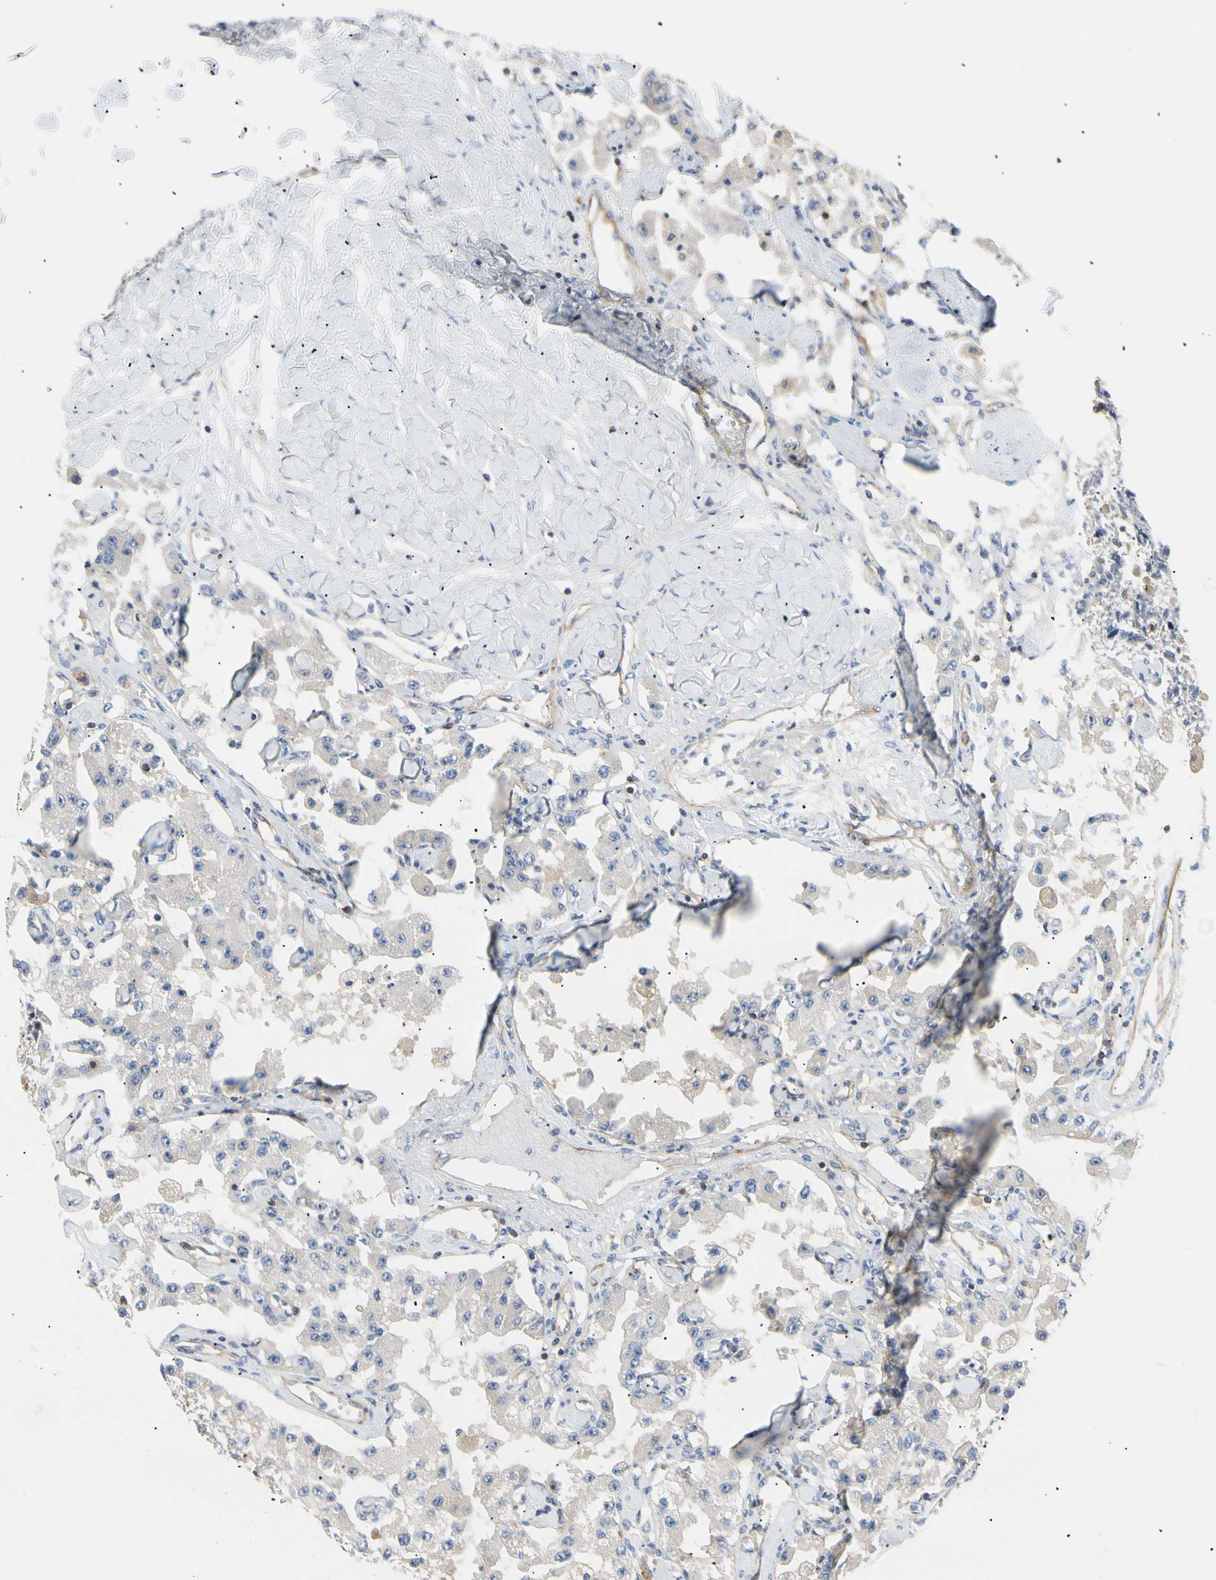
{"staining": {"intensity": "negative", "quantity": "none", "location": "none"}, "tissue": "carcinoid", "cell_type": "Tumor cells", "image_type": "cancer", "snomed": [{"axis": "morphology", "description": "Carcinoid, malignant, NOS"}, {"axis": "topography", "description": "Pancreas"}], "caption": "High magnification brightfield microscopy of carcinoid (malignant) stained with DAB (brown) and counterstained with hematoxylin (blue): tumor cells show no significant positivity.", "gene": "TNFRSF18", "patient": {"sex": "male", "age": 41}}